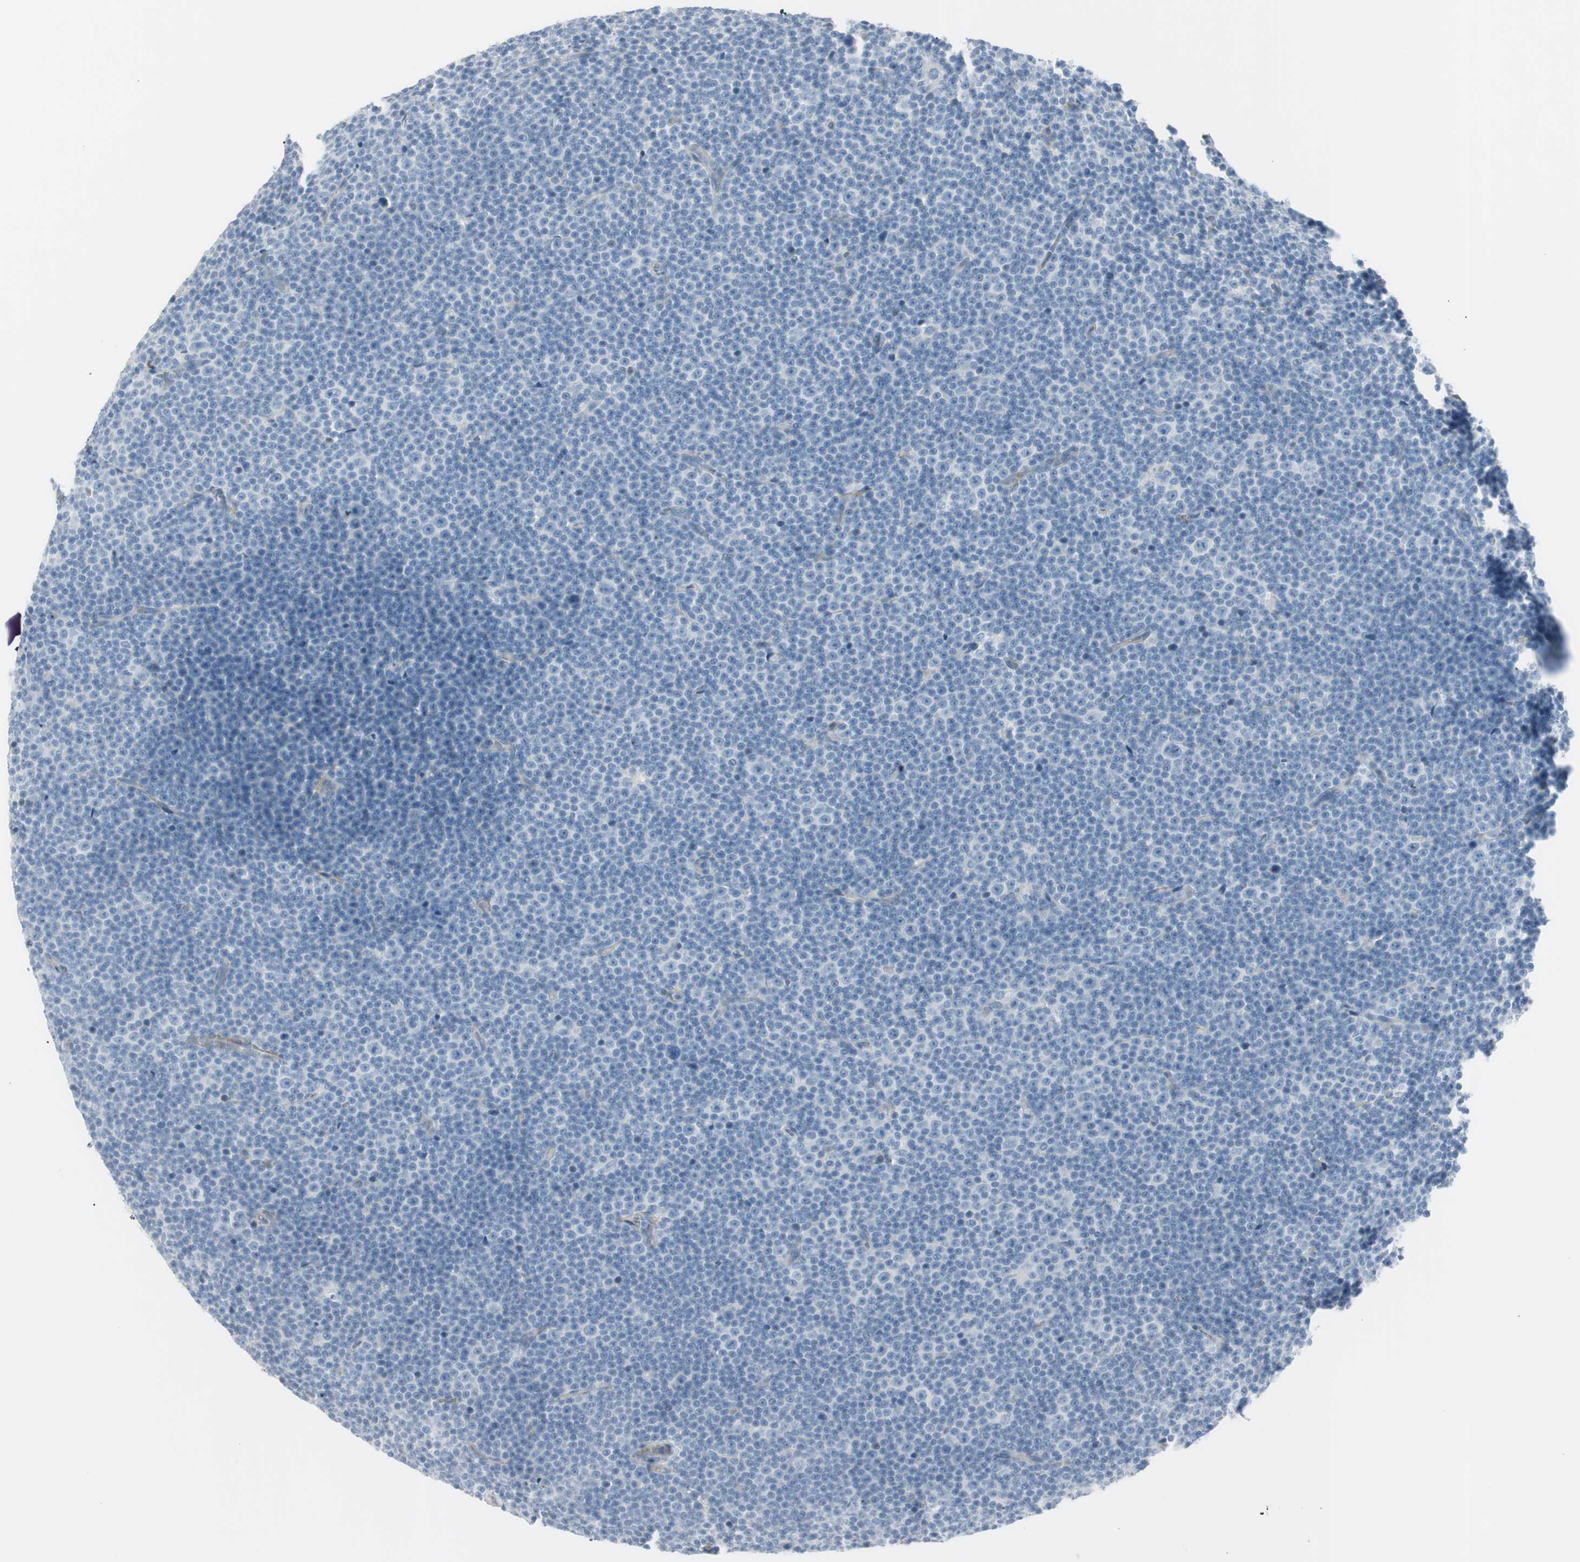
{"staining": {"intensity": "negative", "quantity": "none", "location": "none"}, "tissue": "lymphoma", "cell_type": "Tumor cells", "image_type": "cancer", "snomed": [{"axis": "morphology", "description": "Malignant lymphoma, non-Hodgkin's type, Low grade"}, {"axis": "topography", "description": "Lymph node"}], "caption": "Immunohistochemical staining of human lymphoma displays no significant staining in tumor cells.", "gene": "CACNA2D1", "patient": {"sex": "female", "age": 67}}